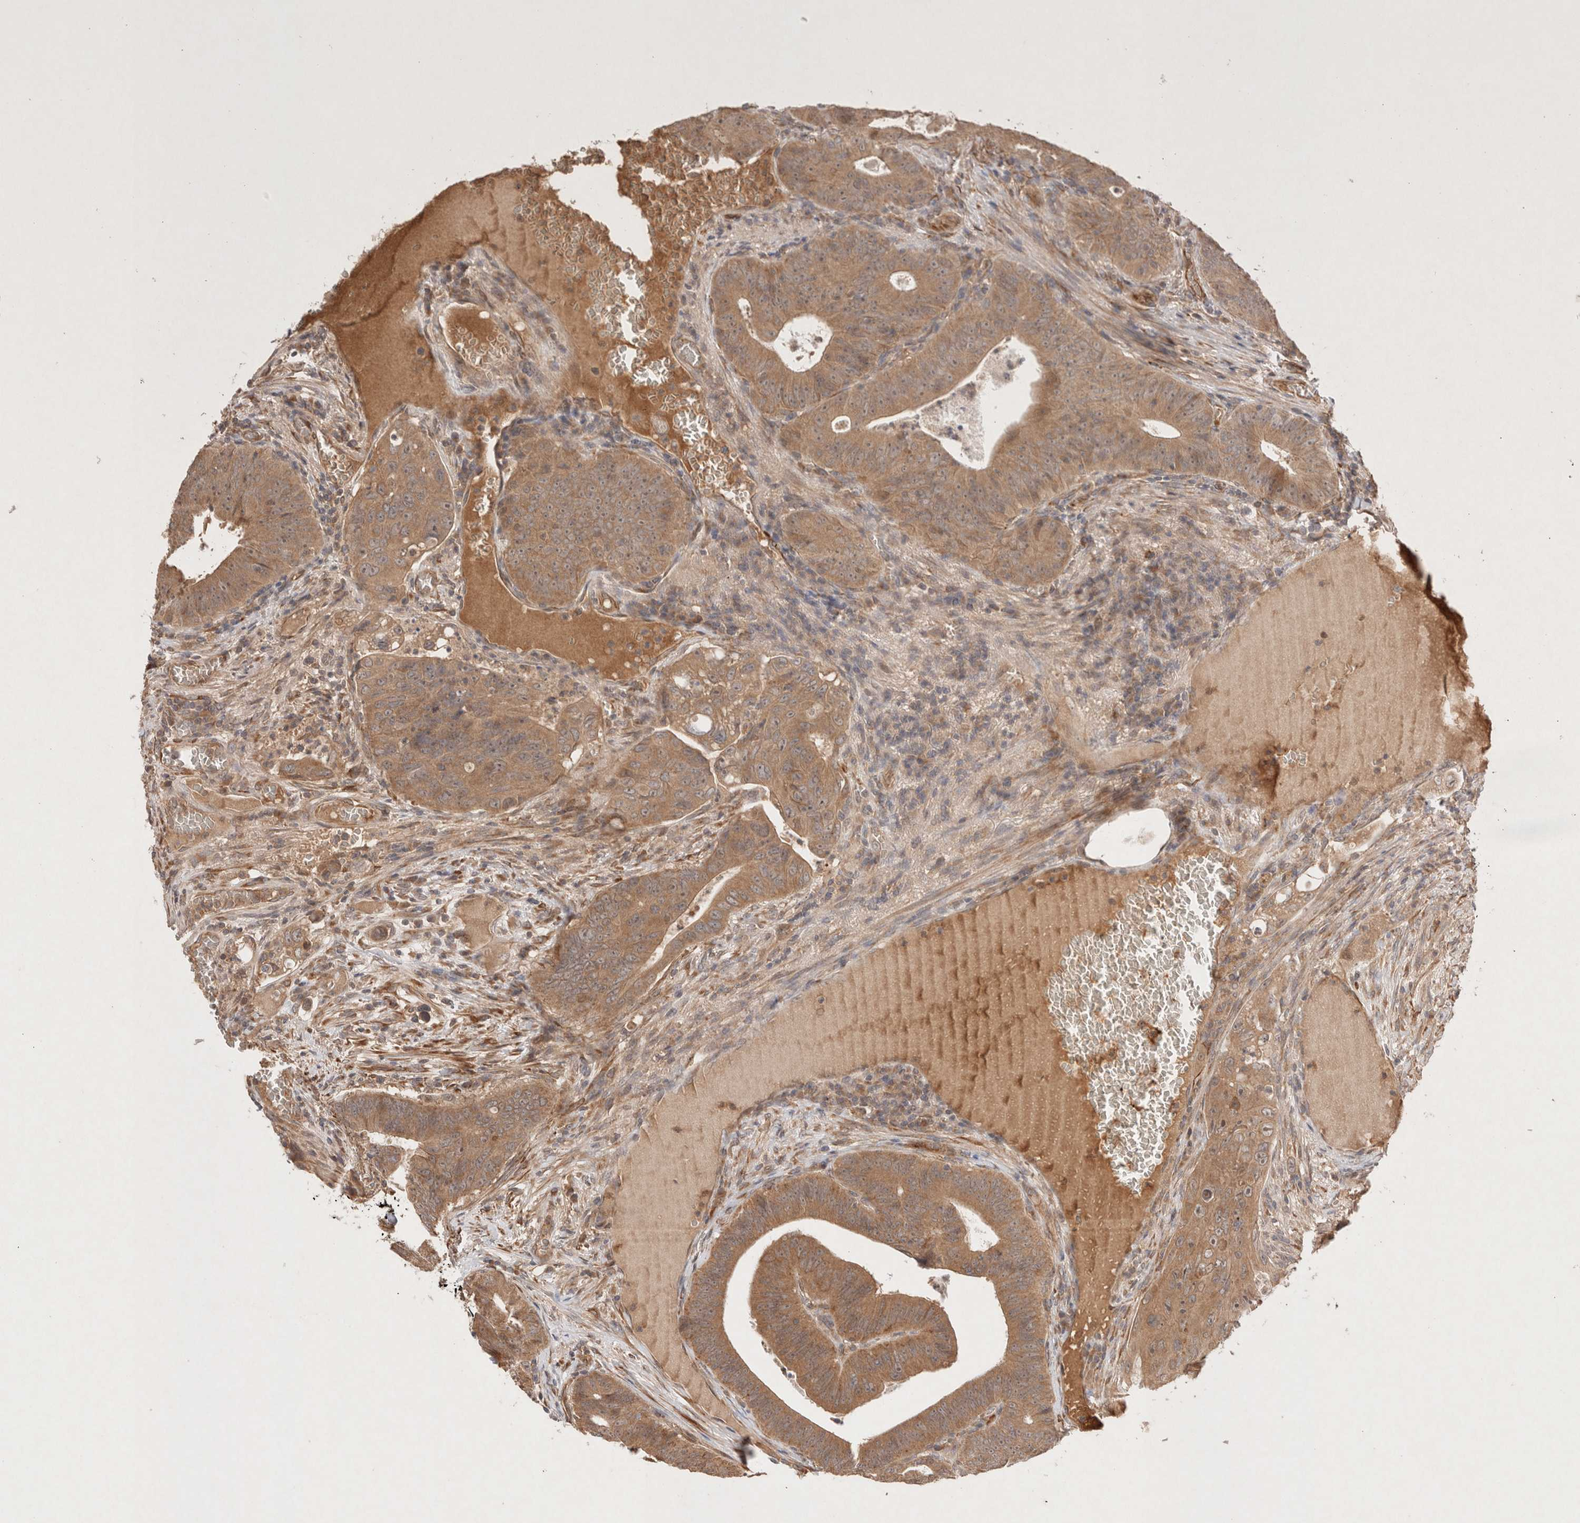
{"staining": {"intensity": "moderate", "quantity": ">75%", "location": "cytoplasmic/membranous"}, "tissue": "colorectal cancer", "cell_type": "Tumor cells", "image_type": "cancer", "snomed": [{"axis": "morphology", "description": "Adenocarcinoma, NOS"}, {"axis": "topography", "description": "Colon"}], "caption": "The micrograph reveals staining of colorectal cancer (adenocarcinoma), revealing moderate cytoplasmic/membranous protein expression (brown color) within tumor cells.", "gene": "KLHL20", "patient": {"sex": "male", "age": 87}}